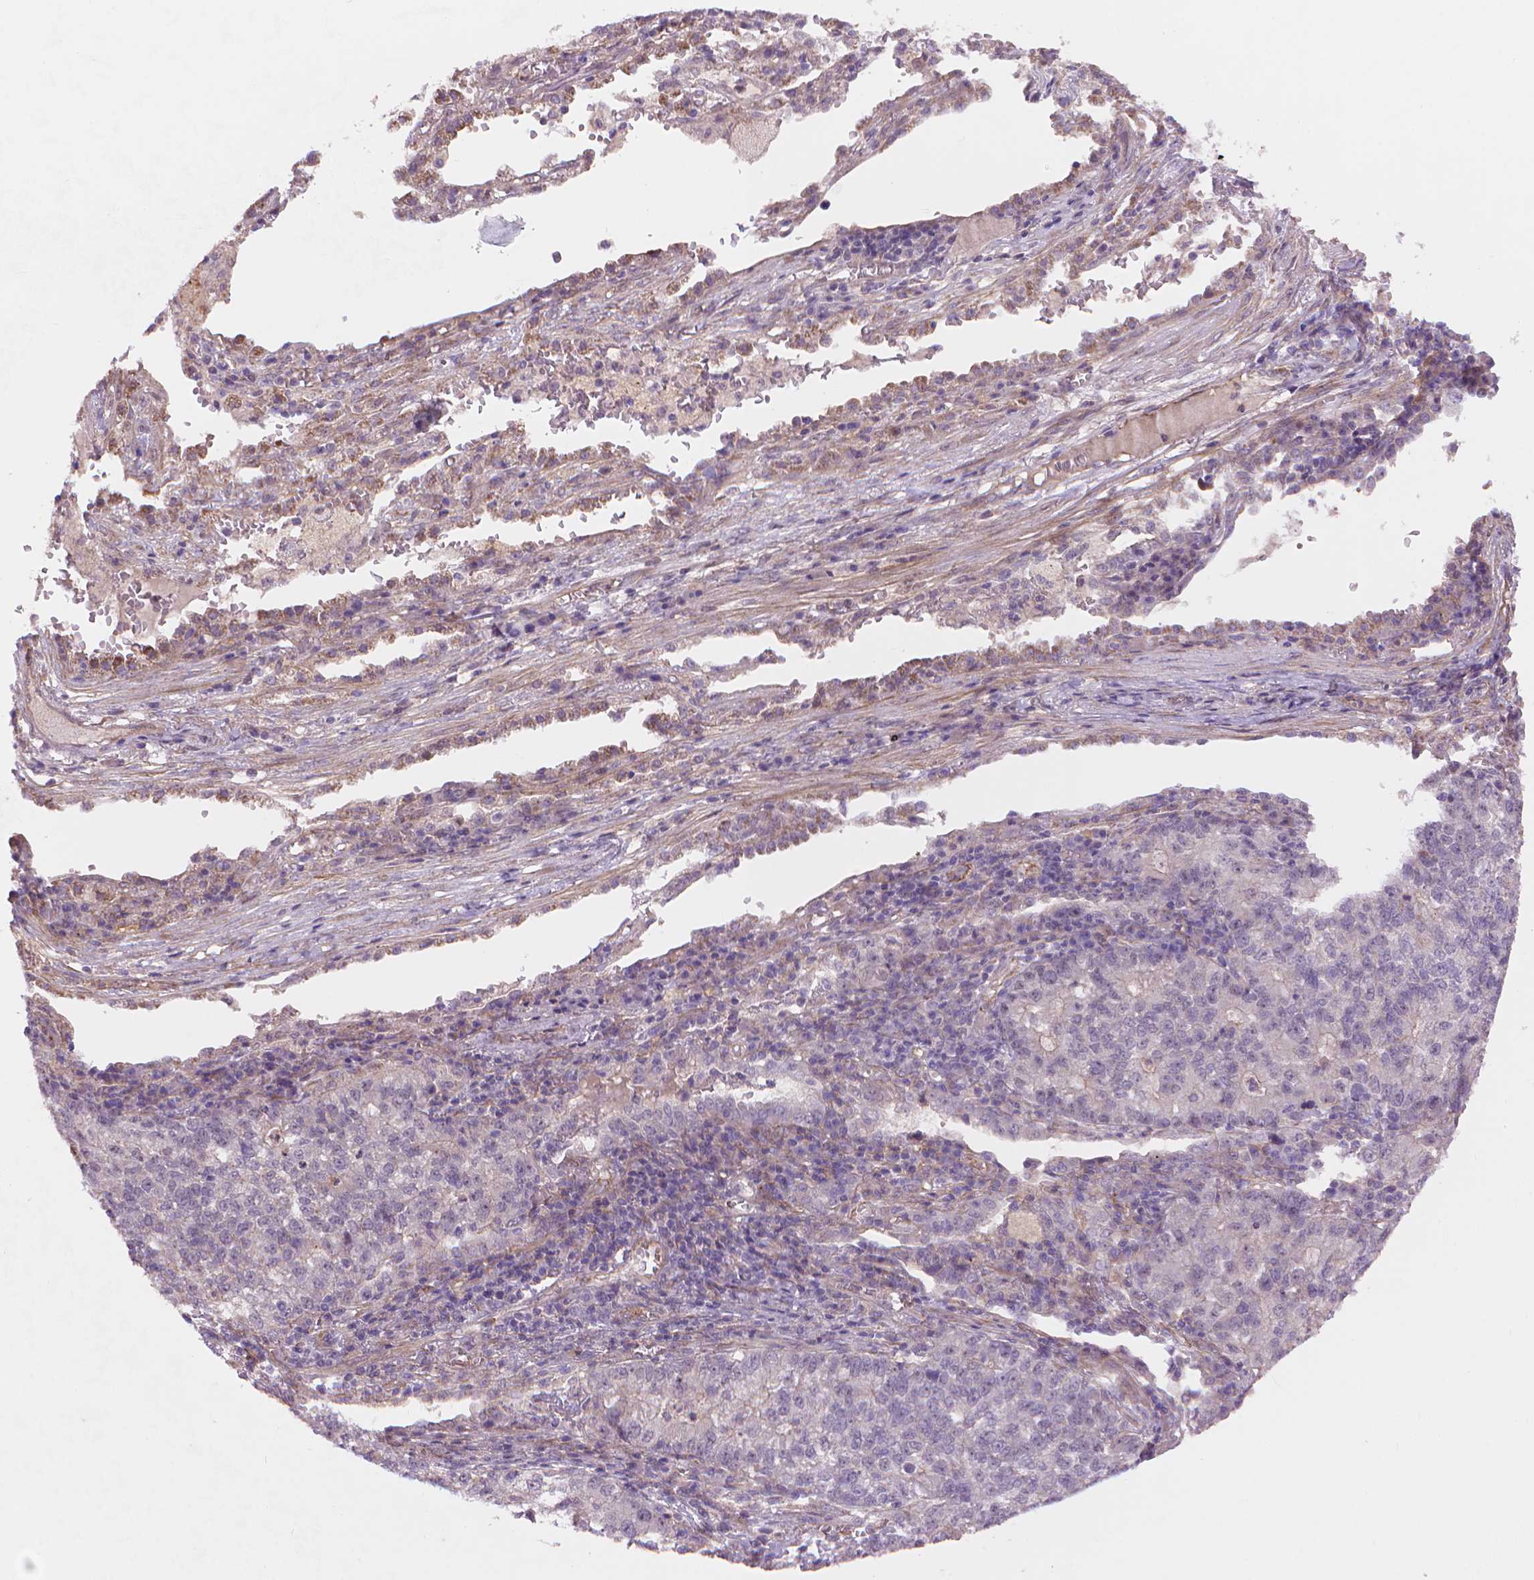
{"staining": {"intensity": "negative", "quantity": "none", "location": "none"}, "tissue": "lung cancer", "cell_type": "Tumor cells", "image_type": "cancer", "snomed": [{"axis": "morphology", "description": "Adenocarcinoma, NOS"}, {"axis": "topography", "description": "Lung"}], "caption": "Tumor cells show no significant protein expression in lung adenocarcinoma. (Stains: DAB (3,3'-diaminobenzidine) immunohistochemistry (IHC) with hematoxylin counter stain, Microscopy: brightfield microscopy at high magnification).", "gene": "AMMECR1", "patient": {"sex": "male", "age": 57}}